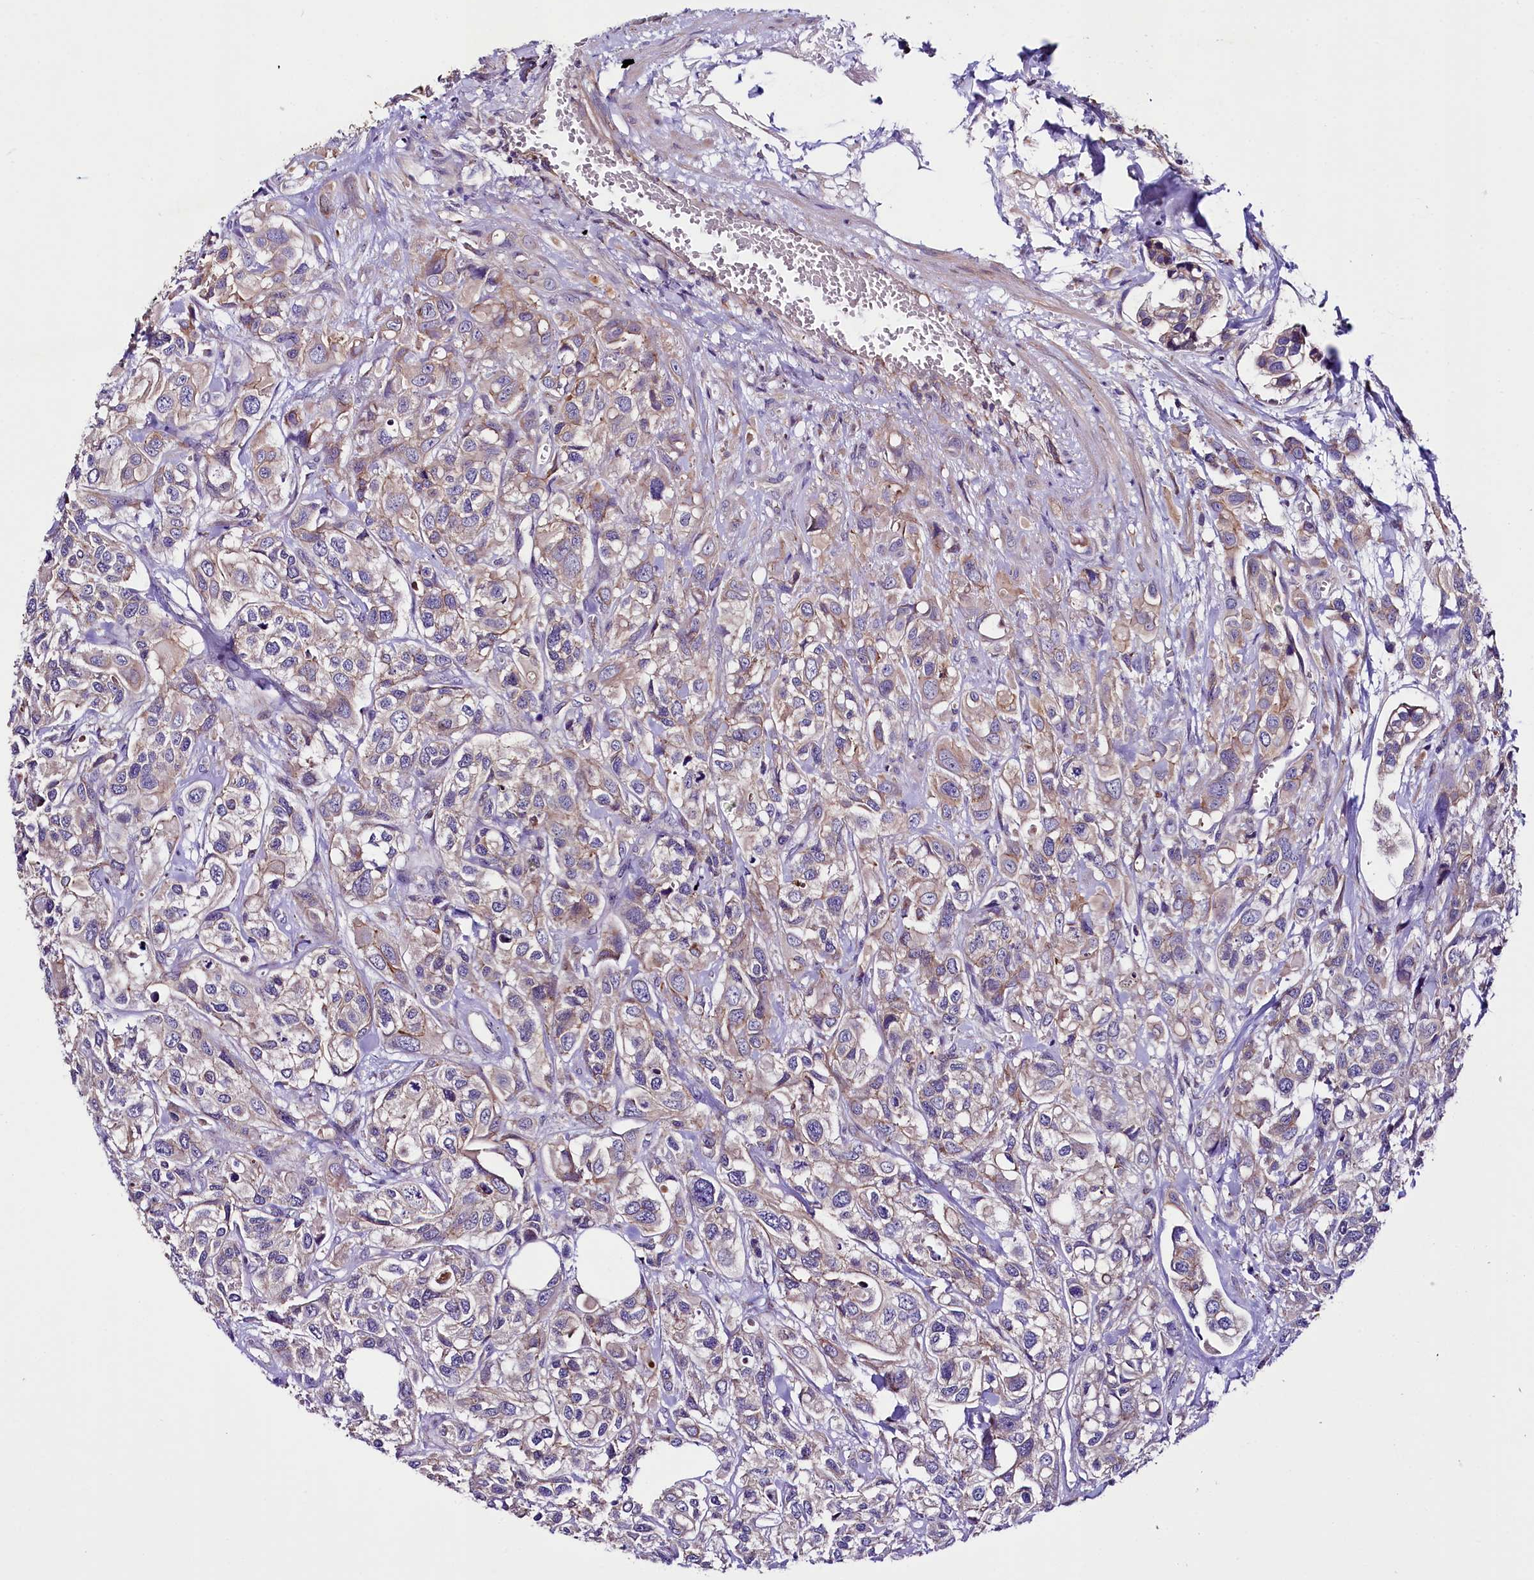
{"staining": {"intensity": "moderate", "quantity": "<25%", "location": "cytoplasmic/membranous"}, "tissue": "urothelial cancer", "cell_type": "Tumor cells", "image_type": "cancer", "snomed": [{"axis": "morphology", "description": "Urothelial carcinoma, High grade"}, {"axis": "topography", "description": "Urinary bladder"}], "caption": "Immunohistochemical staining of urothelial cancer demonstrates moderate cytoplasmic/membranous protein staining in about <25% of tumor cells.", "gene": "SACM1L", "patient": {"sex": "male", "age": 67}}